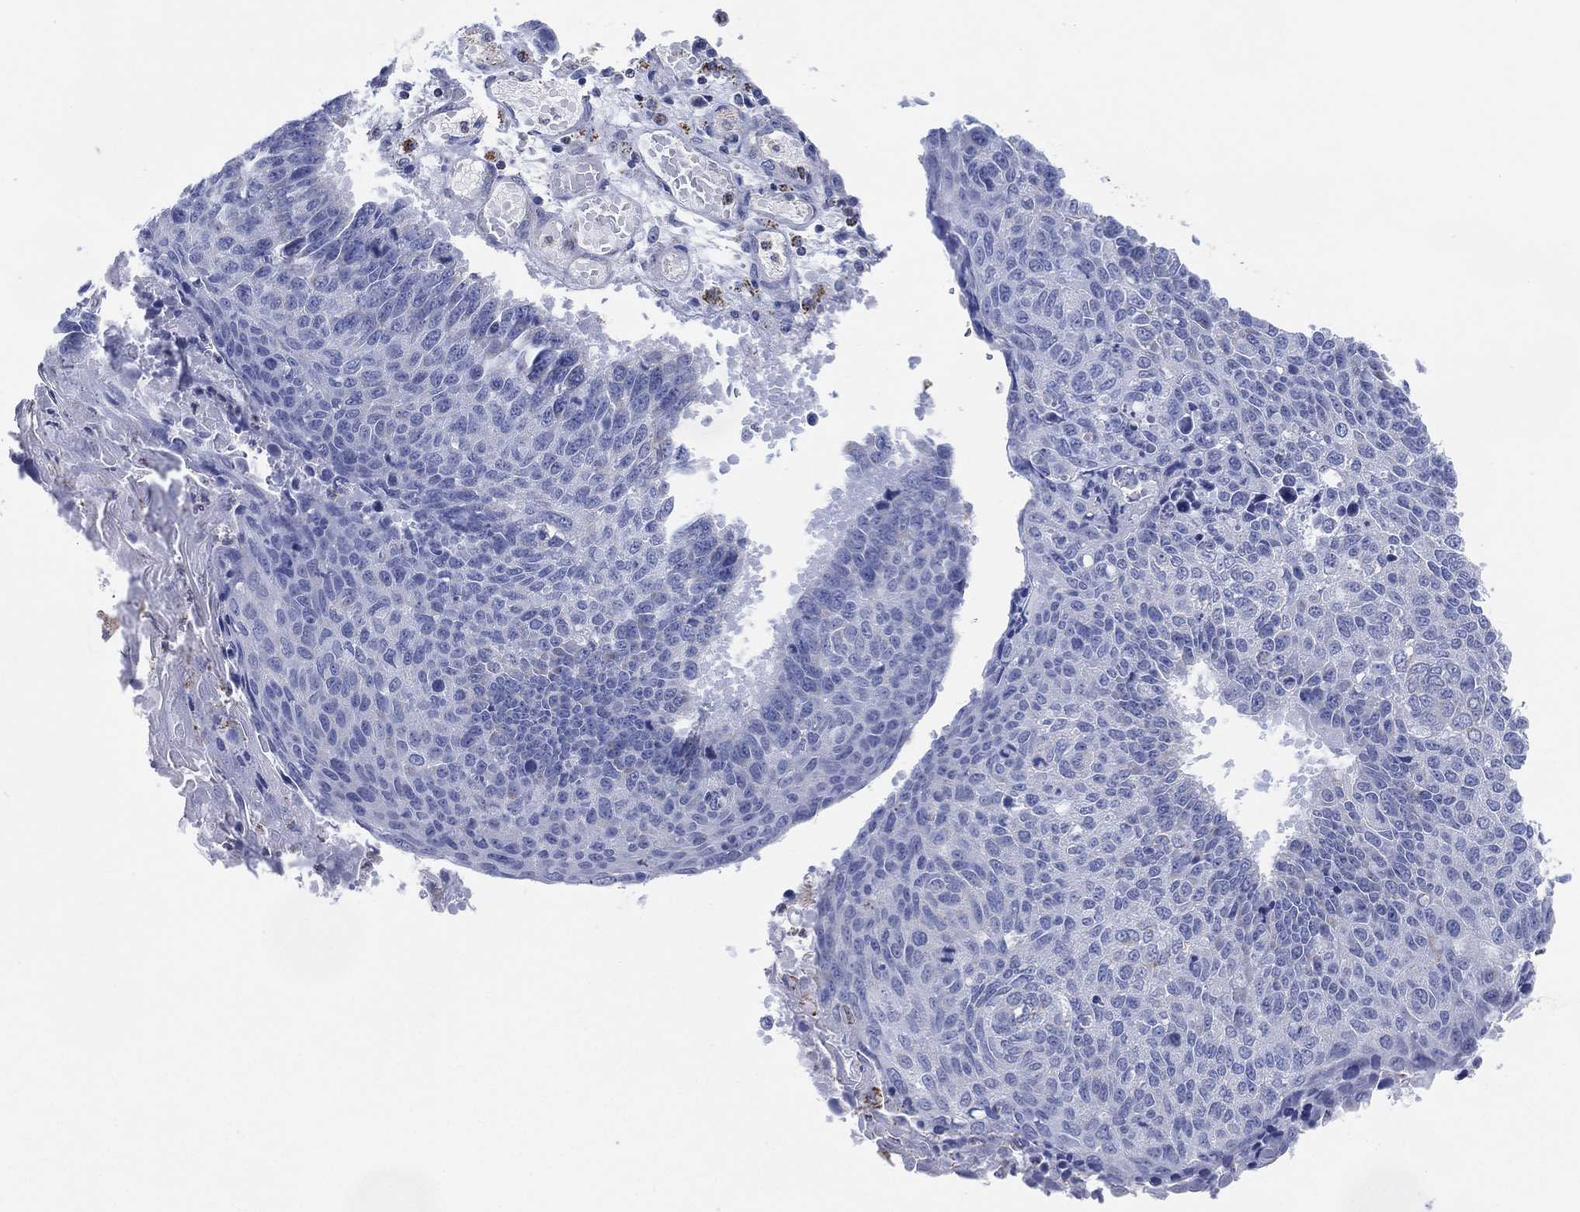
{"staining": {"intensity": "negative", "quantity": "none", "location": "none"}, "tissue": "lung cancer", "cell_type": "Tumor cells", "image_type": "cancer", "snomed": [{"axis": "morphology", "description": "Squamous cell carcinoma, NOS"}, {"axis": "topography", "description": "Lung"}], "caption": "Image shows no significant protein expression in tumor cells of lung squamous cell carcinoma. (Immunohistochemistry, brightfield microscopy, high magnification).", "gene": "CFTR", "patient": {"sex": "male", "age": 73}}